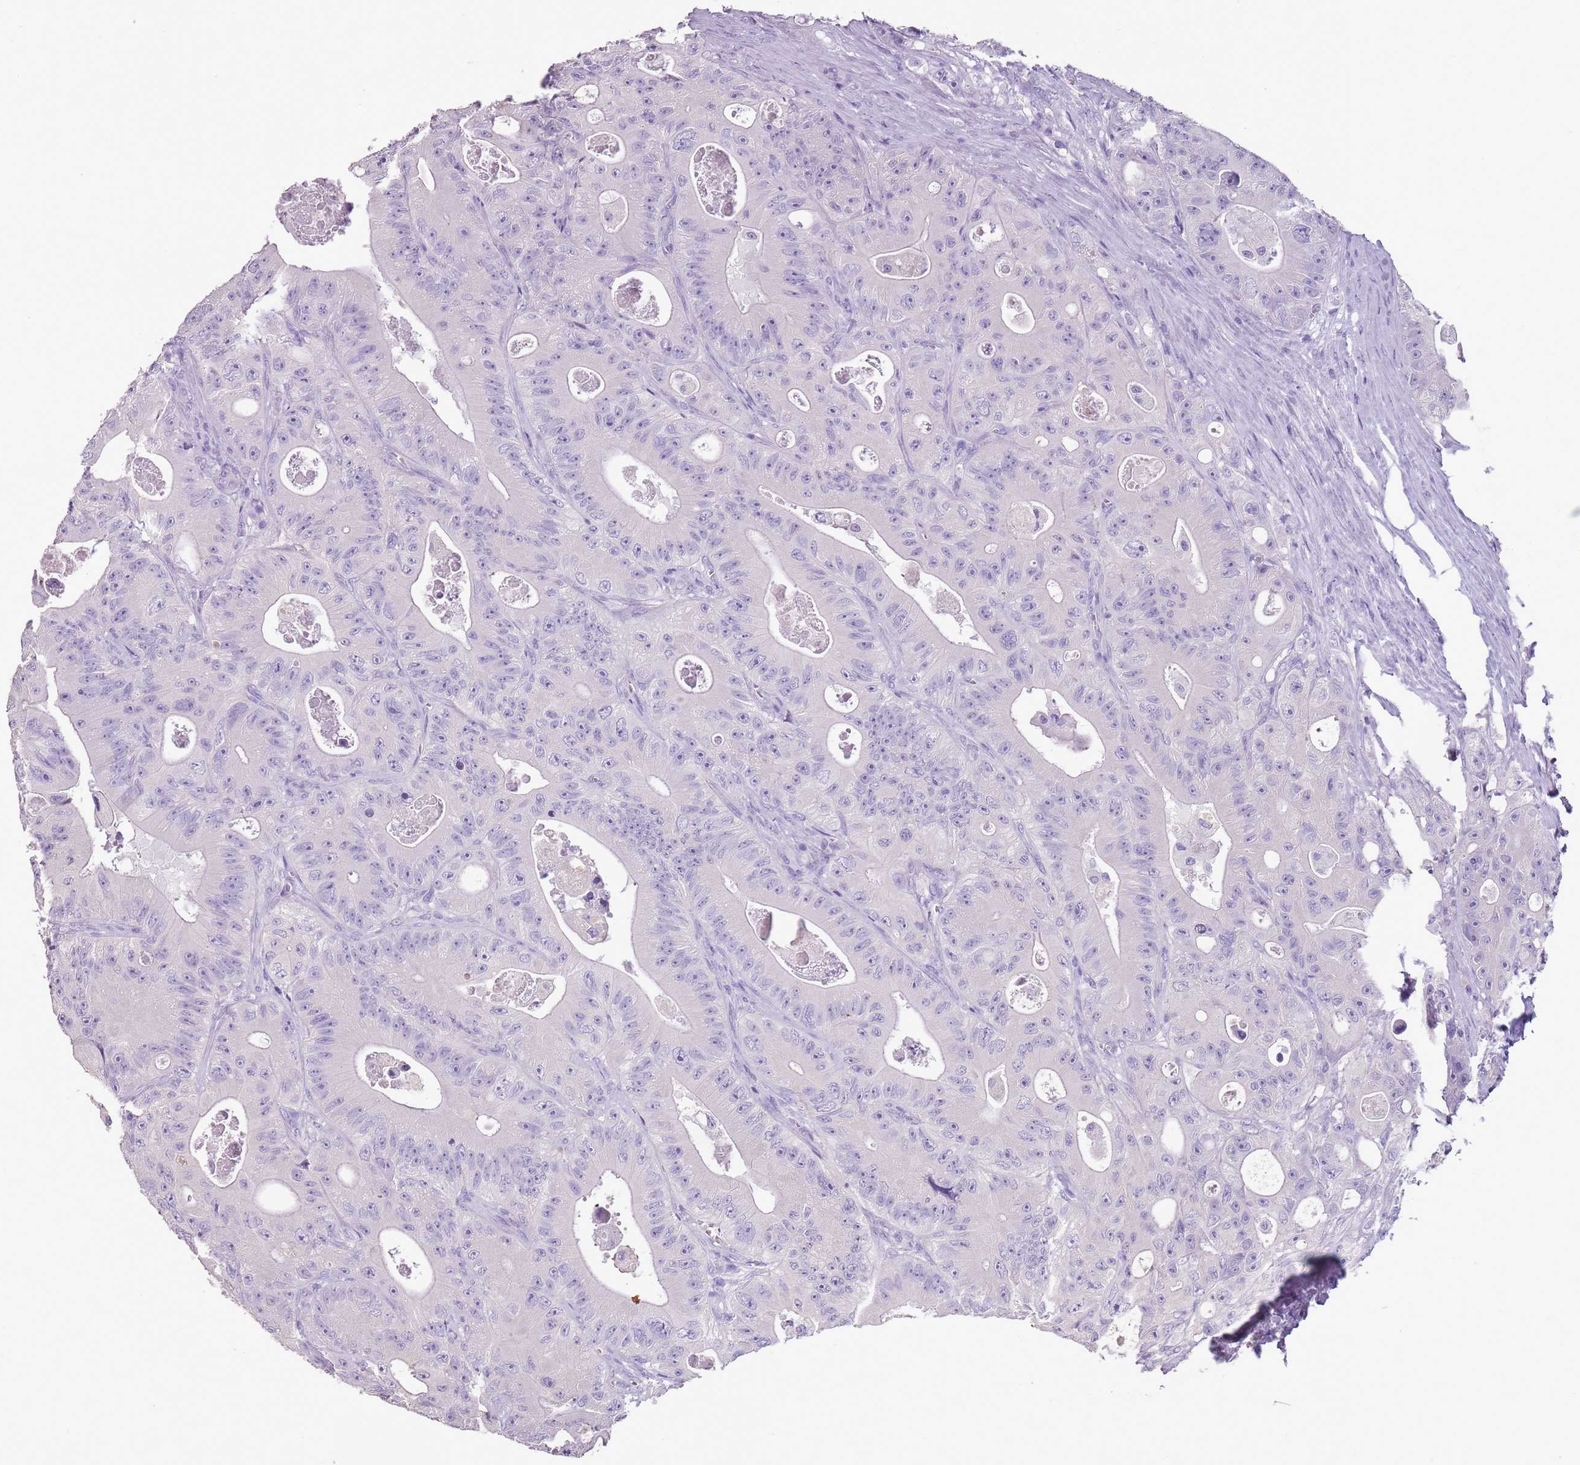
{"staining": {"intensity": "negative", "quantity": "none", "location": "none"}, "tissue": "colorectal cancer", "cell_type": "Tumor cells", "image_type": "cancer", "snomed": [{"axis": "morphology", "description": "Adenocarcinoma, NOS"}, {"axis": "topography", "description": "Colon"}], "caption": "The image reveals no staining of tumor cells in colorectal cancer (adenocarcinoma). (IHC, brightfield microscopy, high magnification).", "gene": "CELF6", "patient": {"sex": "female", "age": 46}}